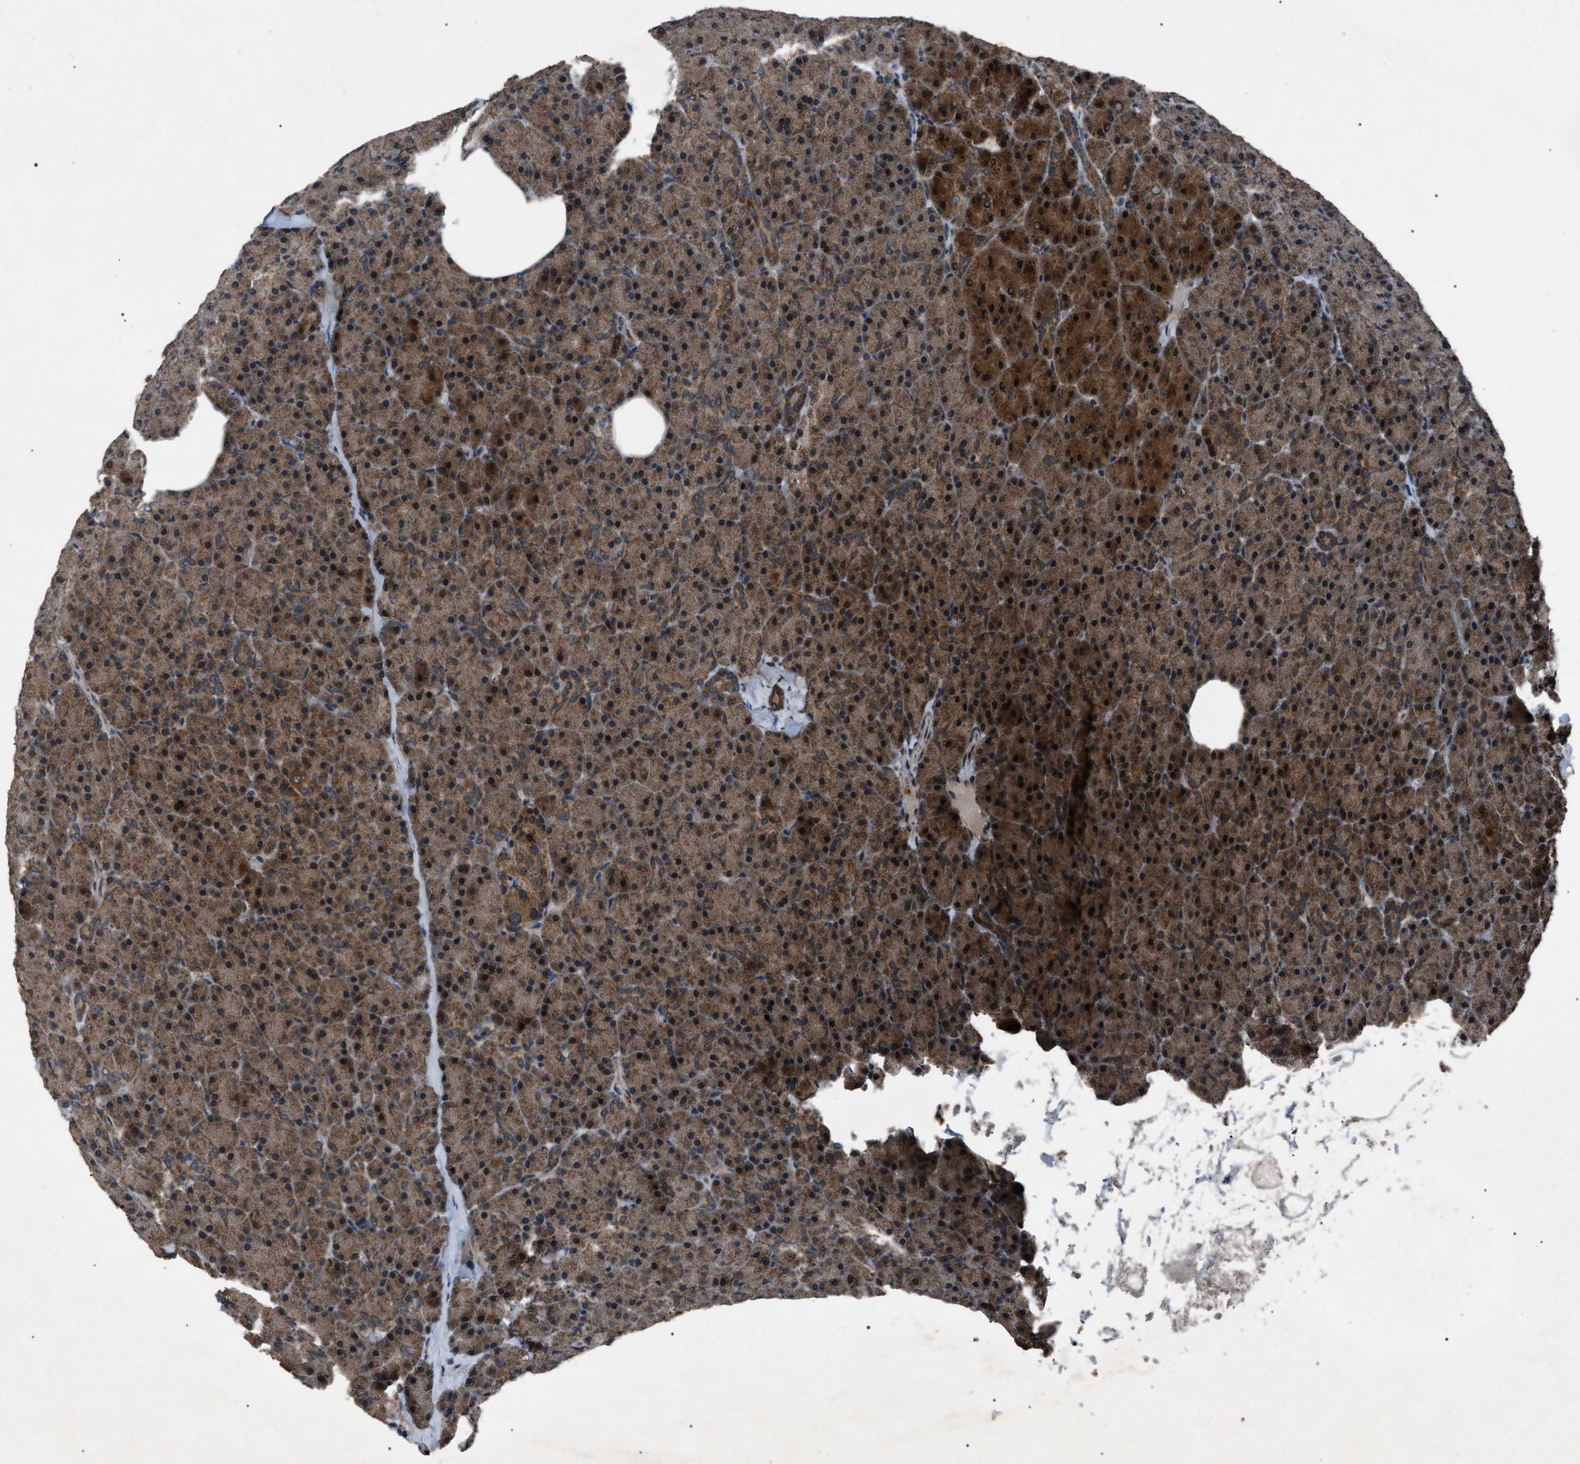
{"staining": {"intensity": "strong", "quantity": ">75%", "location": "cytoplasmic/membranous"}, "tissue": "pancreas", "cell_type": "Exocrine glandular cells", "image_type": "normal", "snomed": [{"axis": "morphology", "description": "Normal tissue, NOS"}, {"axis": "topography", "description": "Pancreas"}], "caption": "Strong cytoplasmic/membranous positivity is appreciated in about >75% of exocrine glandular cells in unremarkable pancreas.", "gene": "ZFAND2A", "patient": {"sex": "female", "age": 35}}